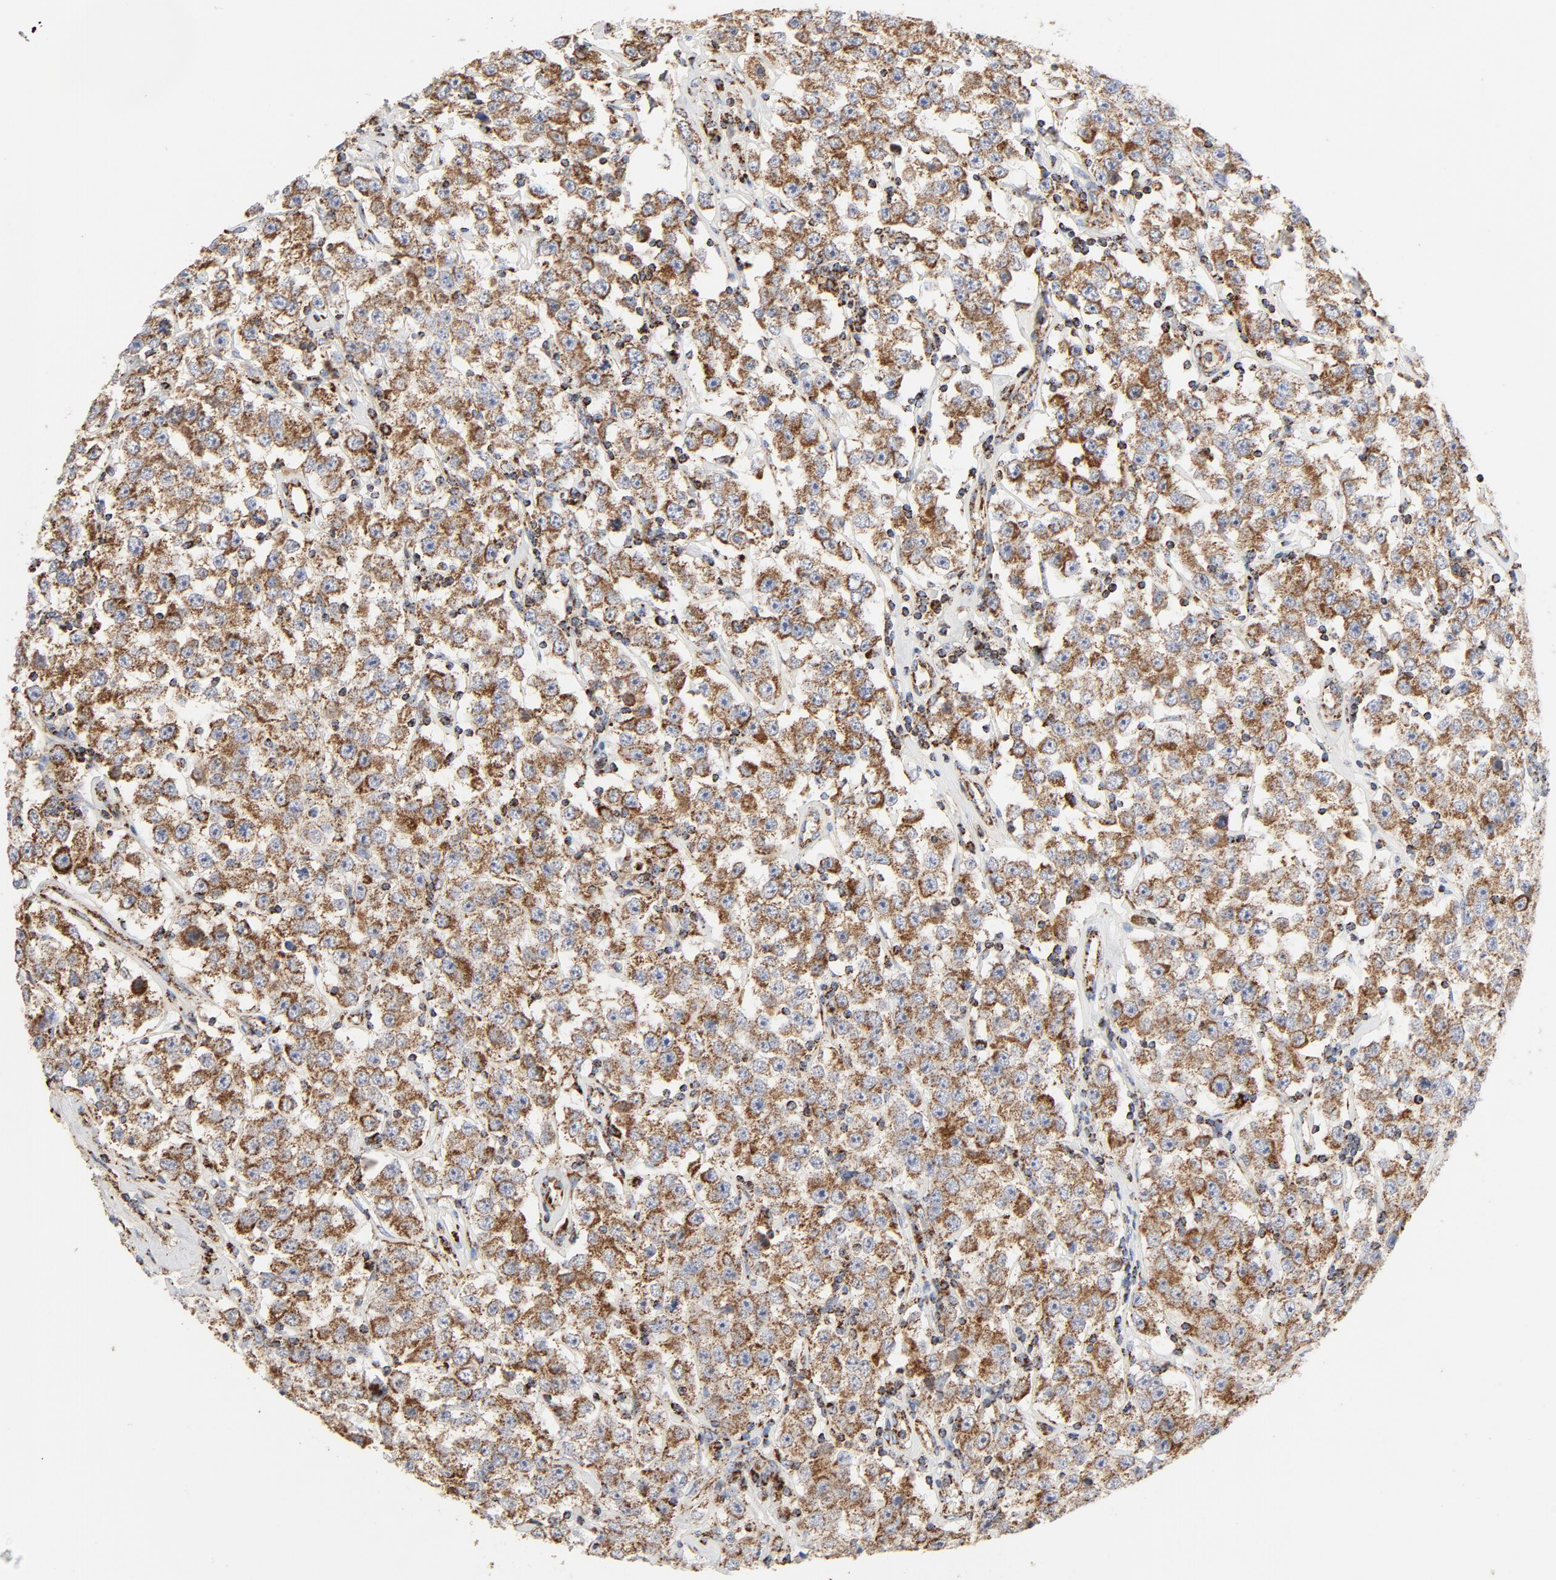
{"staining": {"intensity": "strong", "quantity": ">75%", "location": "cytoplasmic/membranous"}, "tissue": "testis cancer", "cell_type": "Tumor cells", "image_type": "cancer", "snomed": [{"axis": "morphology", "description": "Seminoma, NOS"}, {"axis": "topography", "description": "Testis"}], "caption": "Testis cancer (seminoma) stained with DAB IHC shows high levels of strong cytoplasmic/membranous staining in about >75% of tumor cells.", "gene": "PCNX4", "patient": {"sex": "male", "age": 52}}